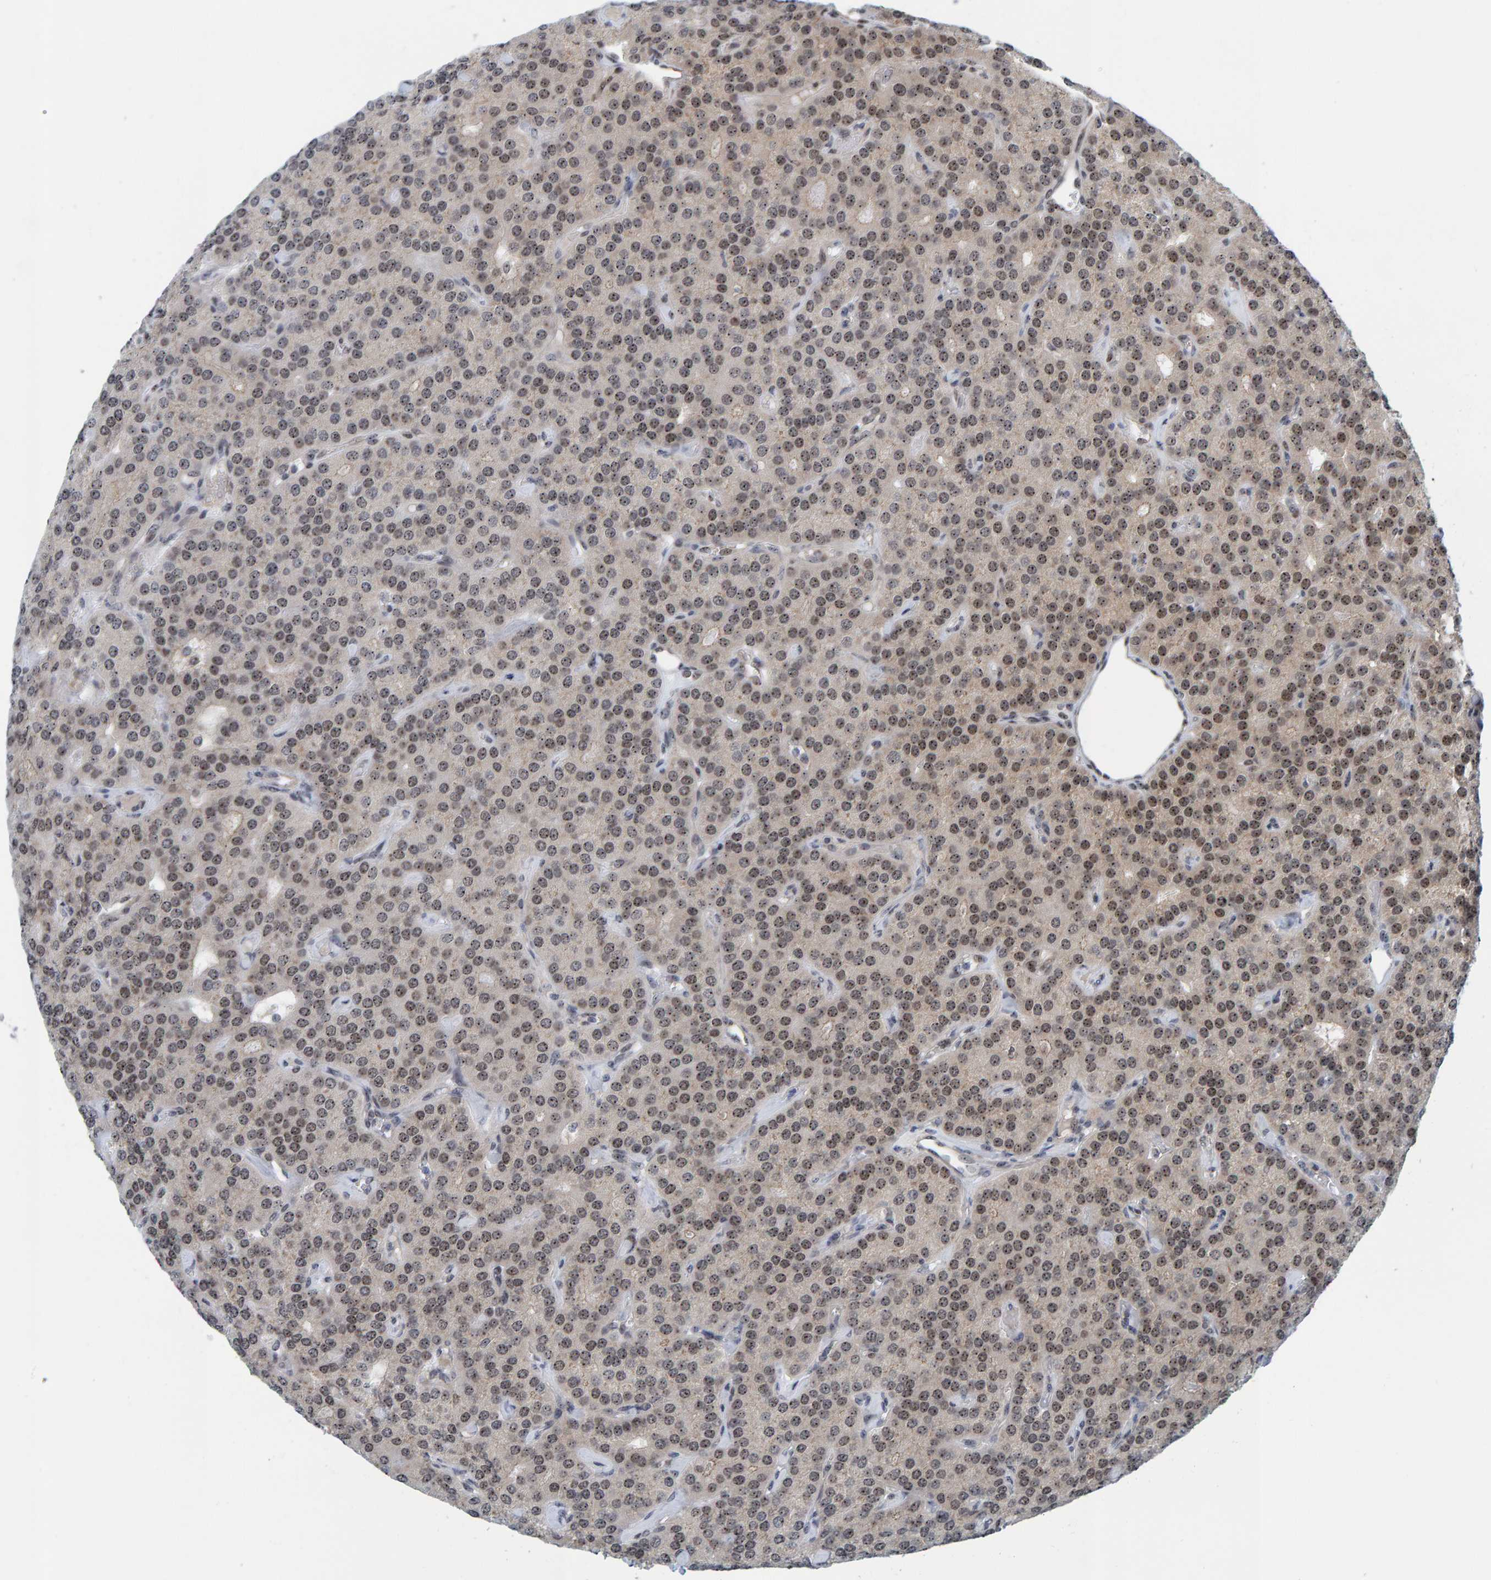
{"staining": {"intensity": "moderate", "quantity": ">75%", "location": "nuclear"}, "tissue": "parathyroid gland", "cell_type": "Glandular cells", "image_type": "normal", "snomed": [{"axis": "morphology", "description": "Normal tissue, NOS"}, {"axis": "morphology", "description": "Adenoma, NOS"}, {"axis": "topography", "description": "Parathyroid gland"}], "caption": "Immunohistochemical staining of benign parathyroid gland reveals medium levels of moderate nuclear positivity in approximately >75% of glandular cells. The protein is stained brown, and the nuclei are stained in blue (DAB (3,3'-diaminobenzidine) IHC with brightfield microscopy, high magnification).", "gene": "POLR1E", "patient": {"sex": "female", "age": 86}}